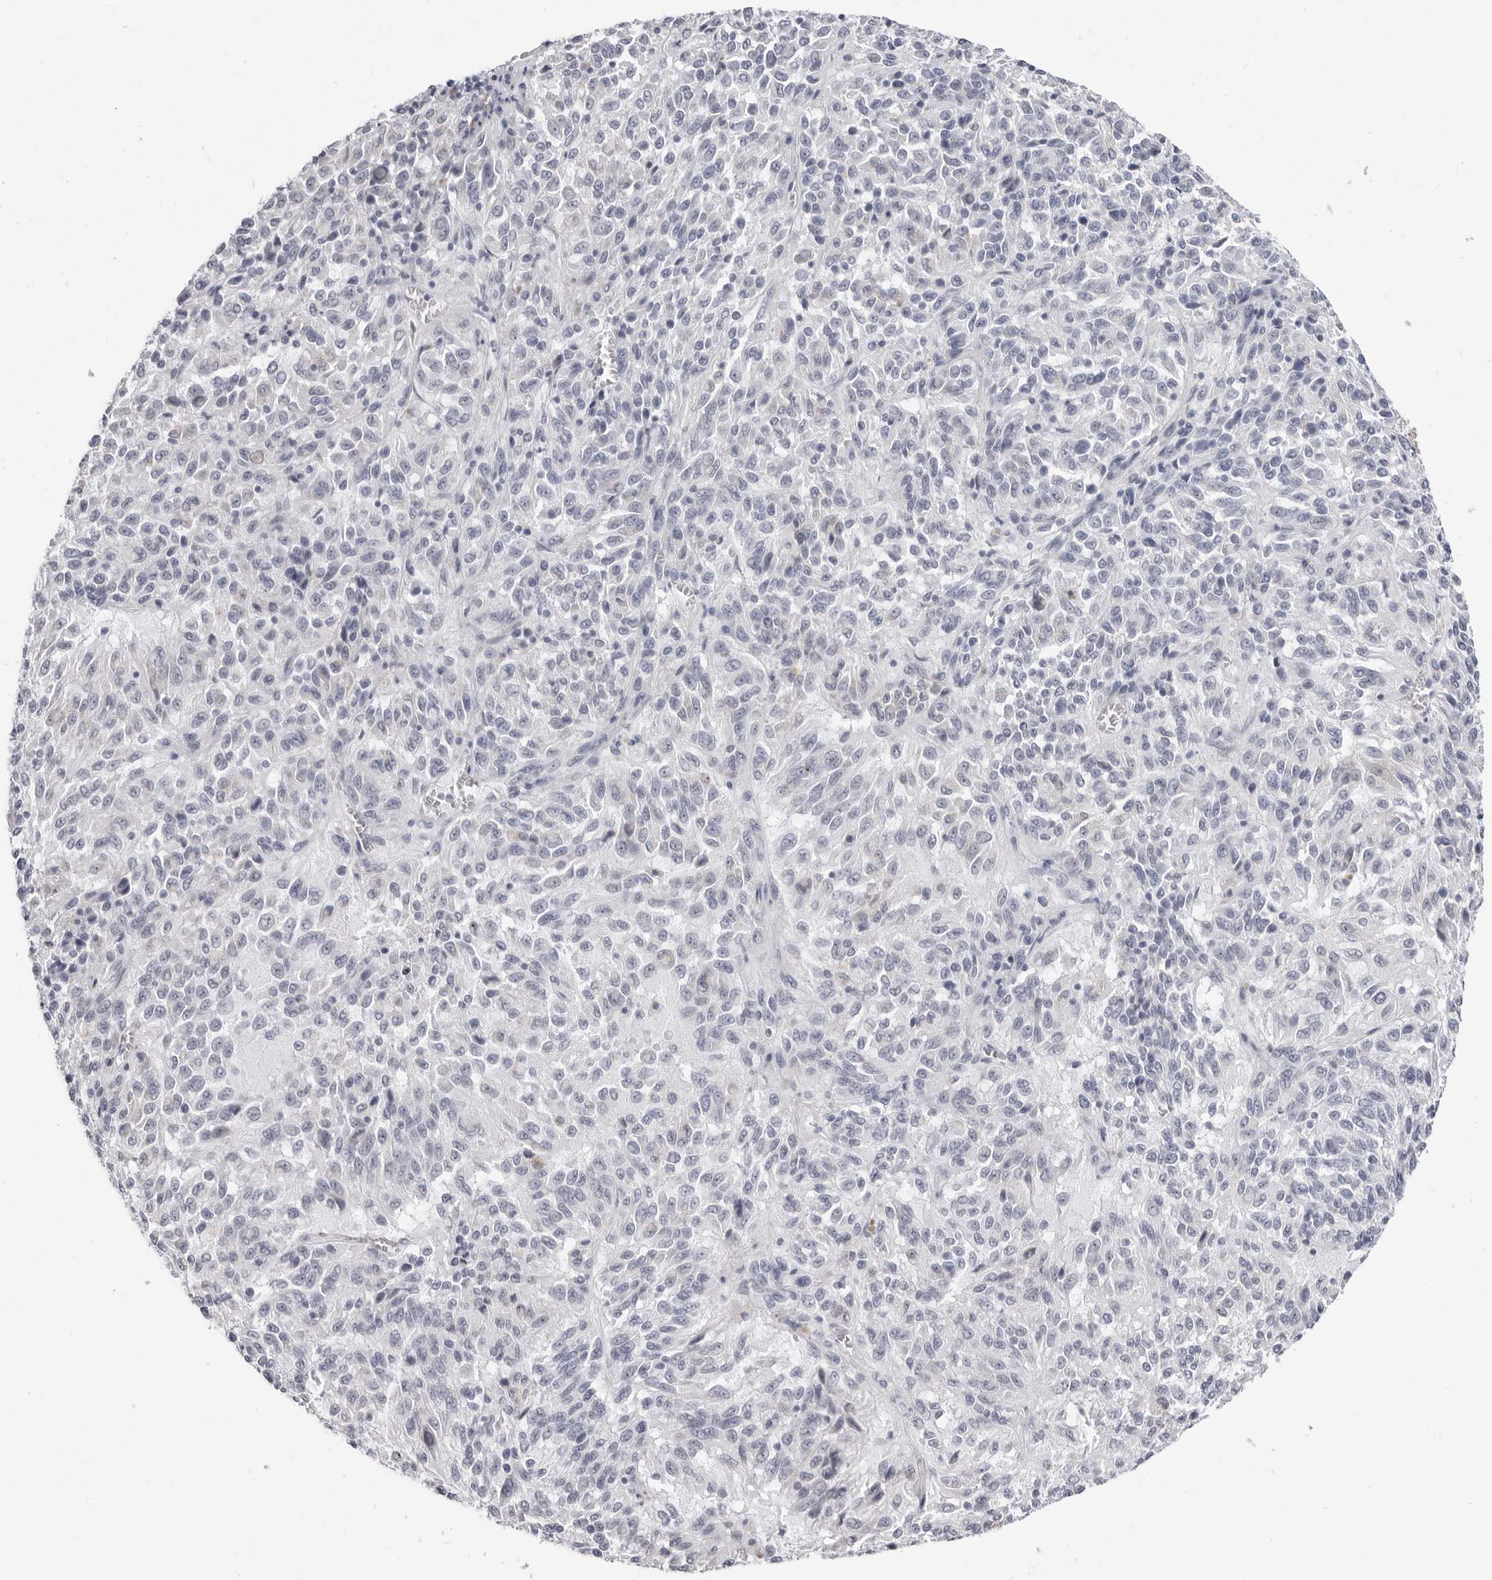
{"staining": {"intensity": "negative", "quantity": "none", "location": "none"}, "tissue": "melanoma", "cell_type": "Tumor cells", "image_type": "cancer", "snomed": [{"axis": "morphology", "description": "Malignant melanoma, Metastatic site"}, {"axis": "topography", "description": "Lung"}], "caption": "The micrograph exhibits no staining of tumor cells in melanoma.", "gene": "ERICH3", "patient": {"sex": "male", "age": 64}}